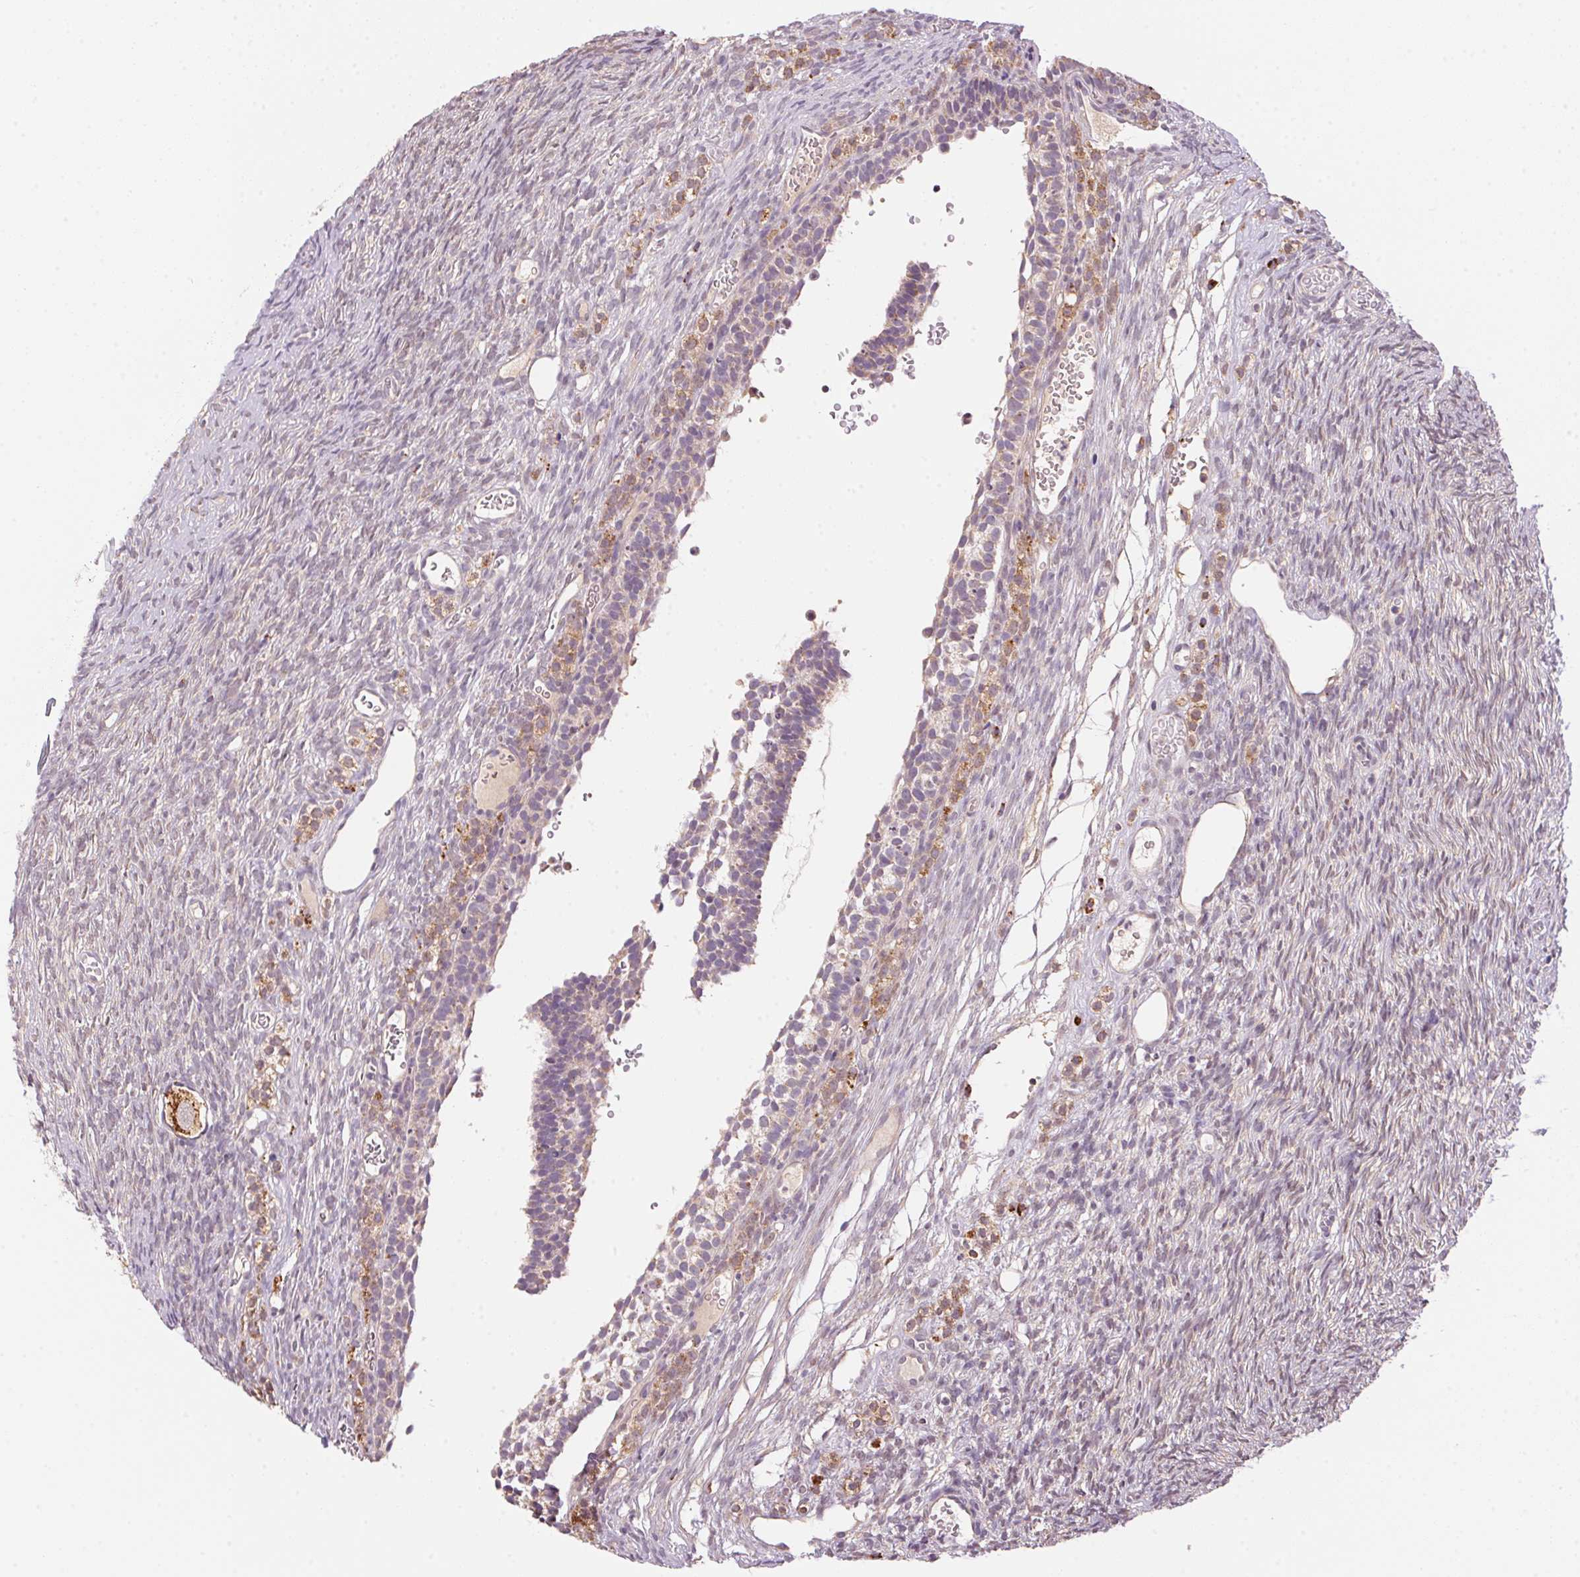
{"staining": {"intensity": "weak", "quantity": ">75%", "location": "cytoplasmic/membranous"}, "tissue": "ovary", "cell_type": "Ovarian stroma cells", "image_type": "normal", "snomed": [{"axis": "morphology", "description": "Normal tissue, NOS"}, {"axis": "topography", "description": "Ovary"}], "caption": "Immunohistochemistry of benign ovary exhibits low levels of weak cytoplasmic/membranous expression in approximately >75% of ovarian stroma cells.", "gene": "ADH5", "patient": {"sex": "female", "age": 34}}